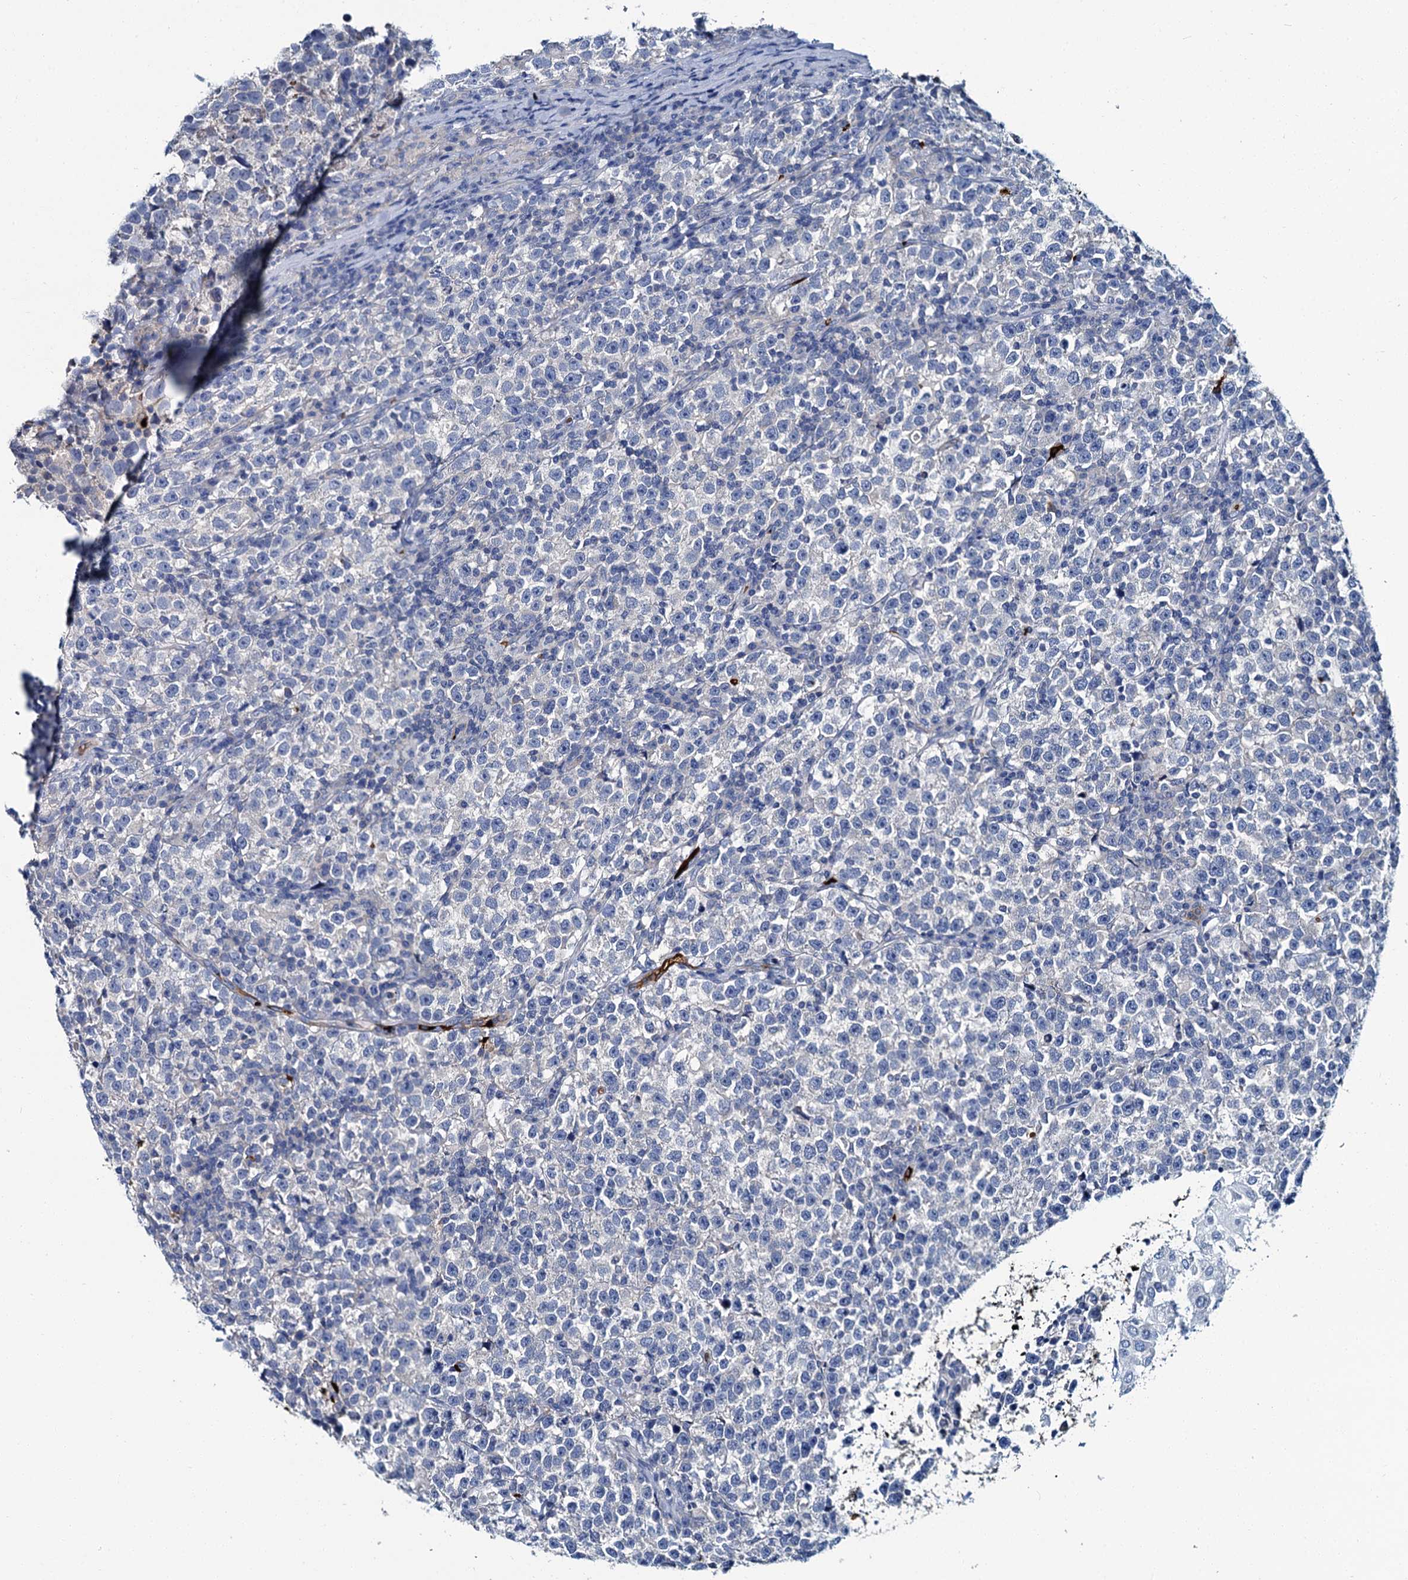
{"staining": {"intensity": "negative", "quantity": "none", "location": "none"}, "tissue": "testis cancer", "cell_type": "Tumor cells", "image_type": "cancer", "snomed": [{"axis": "morphology", "description": "Normal tissue, NOS"}, {"axis": "morphology", "description": "Seminoma, NOS"}, {"axis": "topography", "description": "Testis"}], "caption": "Protein analysis of testis seminoma shows no significant positivity in tumor cells.", "gene": "ATG2A", "patient": {"sex": "male", "age": 43}}